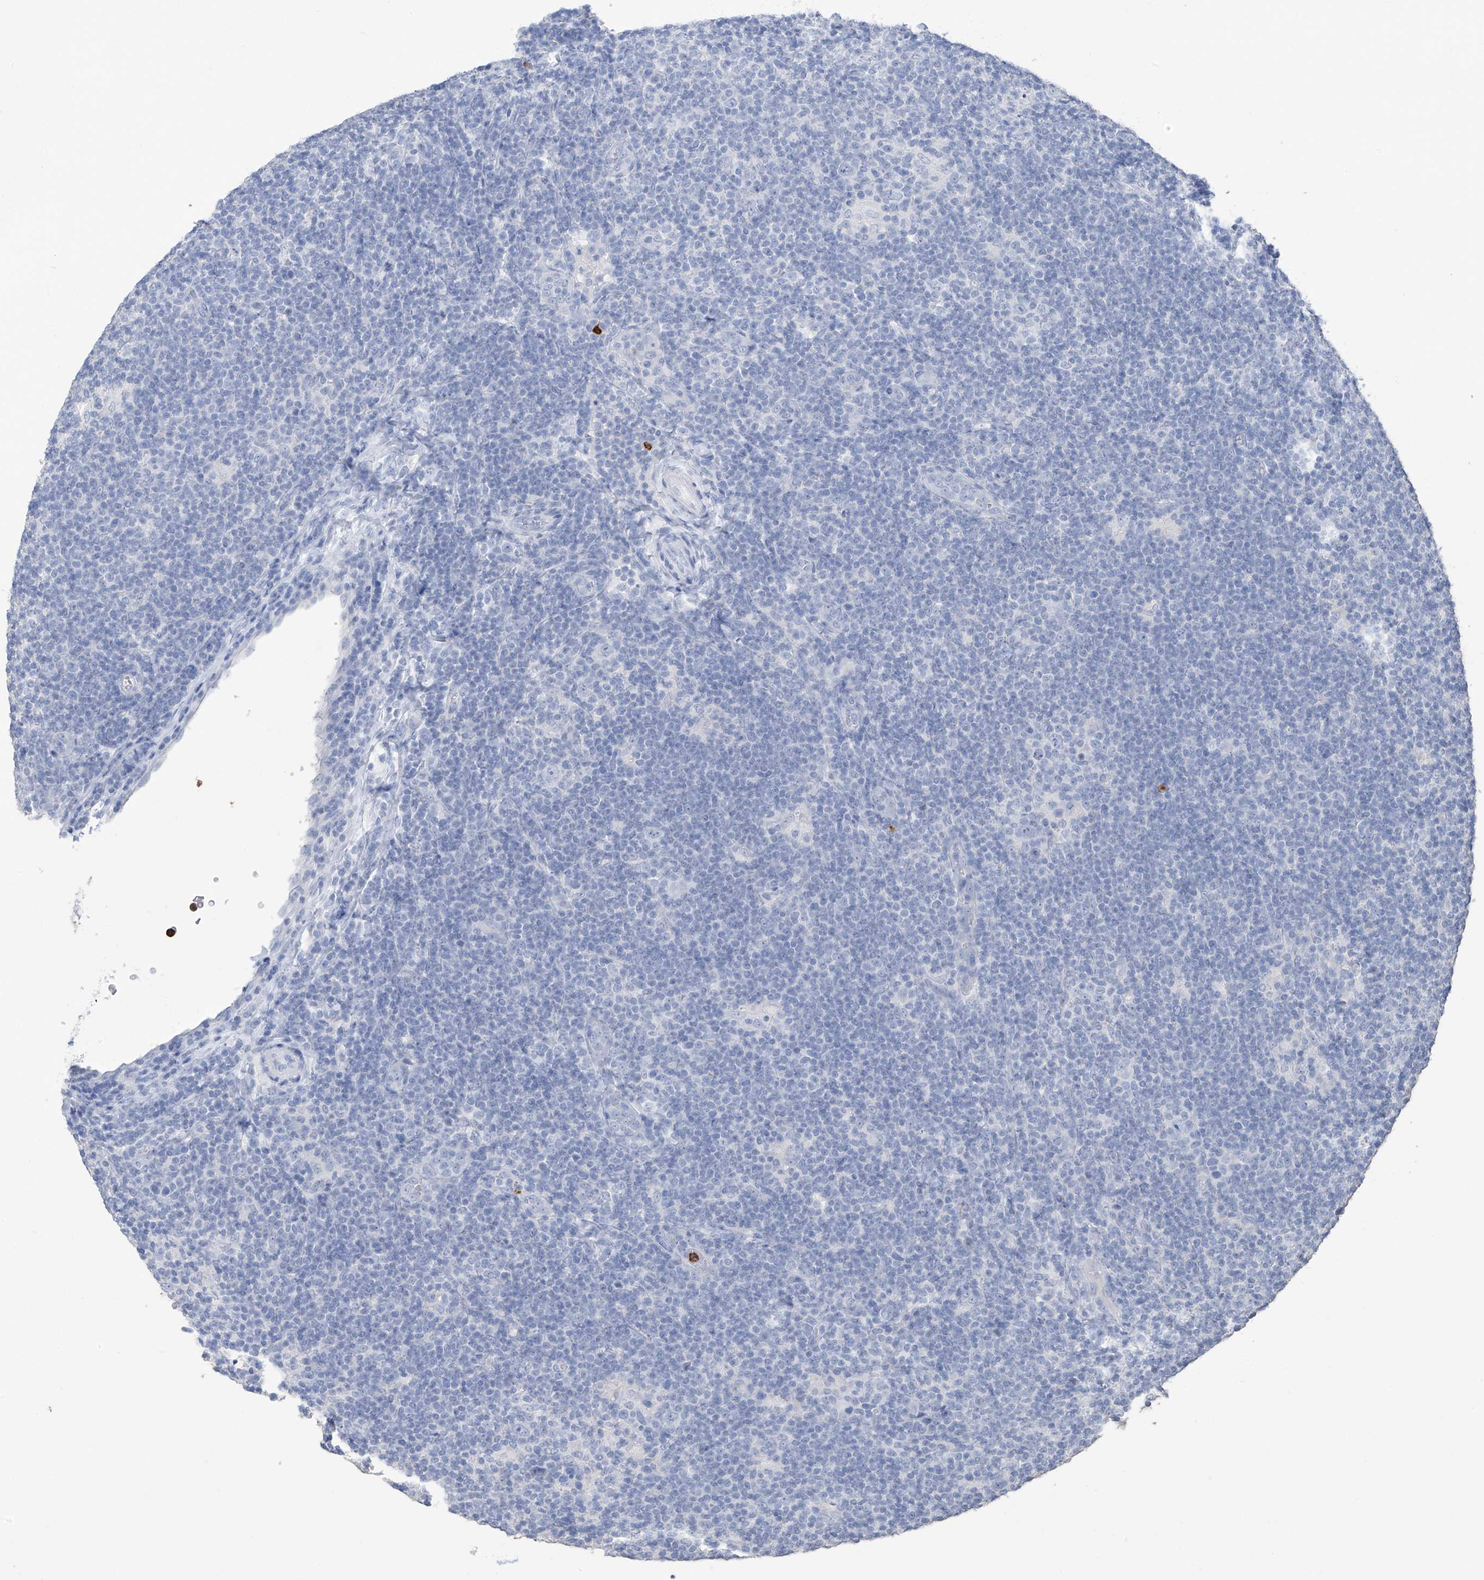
{"staining": {"intensity": "negative", "quantity": "none", "location": "none"}, "tissue": "lymphoma", "cell_type": "Tumor cells", "image_type": "cancer", "snomed": [{"axis": "morphology", "description": "Hodgkin's disease, NOS"}, {"axis": "topography", "description": "Lymph node"}], "caption": "This is an immunohistochemistry (IHC) histopathology image of Hodgkin's disease. There is no positivity in tumor cells.", "gene": "PAFAH1B3", "patient": {"sex": "female", "age": 57}}